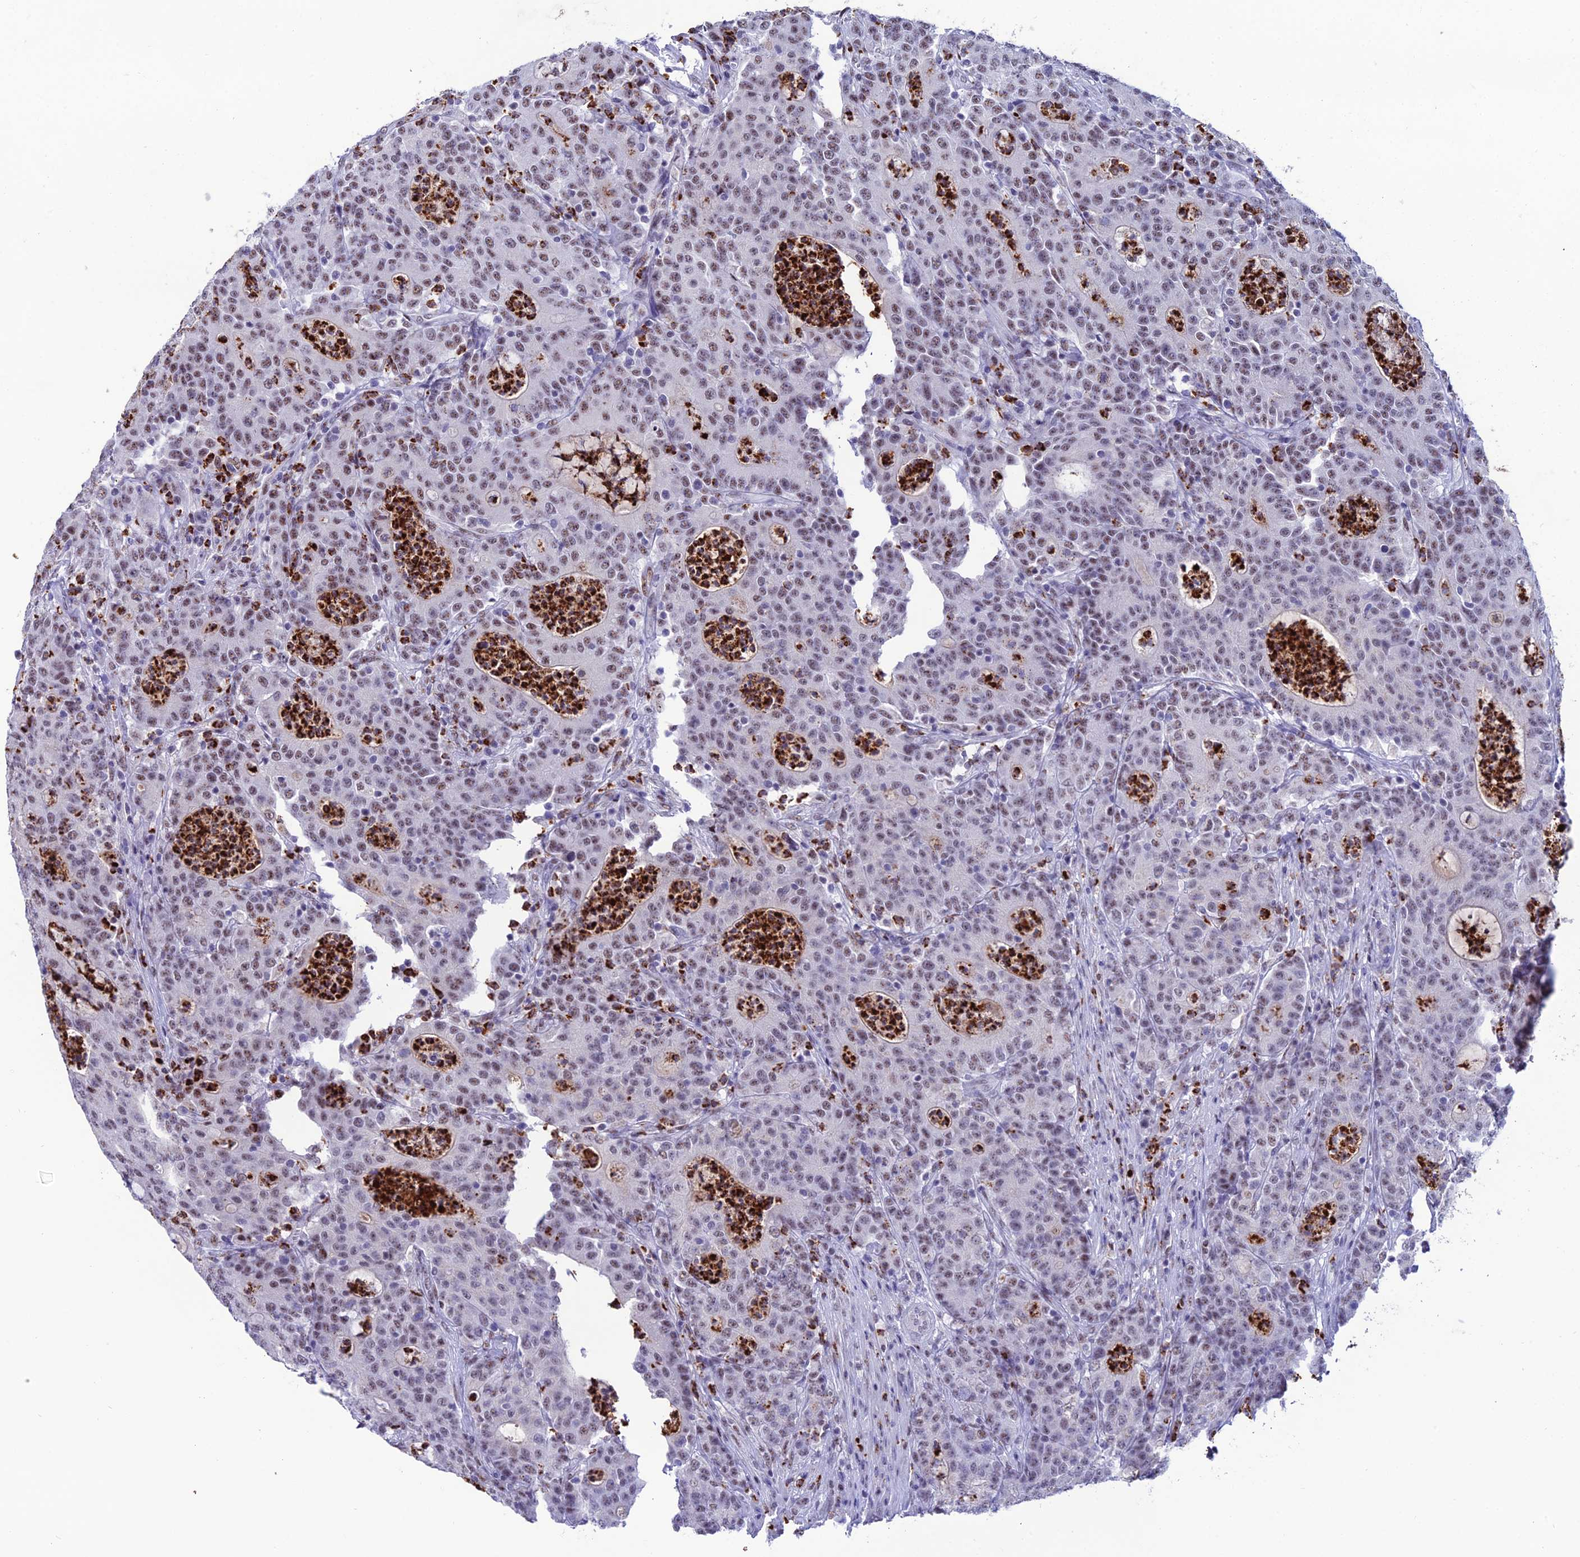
{"staining": {"intensity": "weak", "quantity": "25%-75%", "location": "nuclear"}, "tissue": "colorectal cancer", "cell_type": "Tumor cells", "image_type": "cancer", "snomed": [{"axis": "morphology", "description": "Adenocarcinoma, NOS"}, {"axis": "topography", "description": "Colon"}], "caption": "Immunohistochemistry (DAB (3,3'-diaminobenzidine)) staining of human colorectal cancer shows weak nuclear protein expression in about 25%-75% of tumor cells. Nuclei are stained in blue.", "gene": "MFSD2B", "patient": {"sex": "male", "age": 83}}